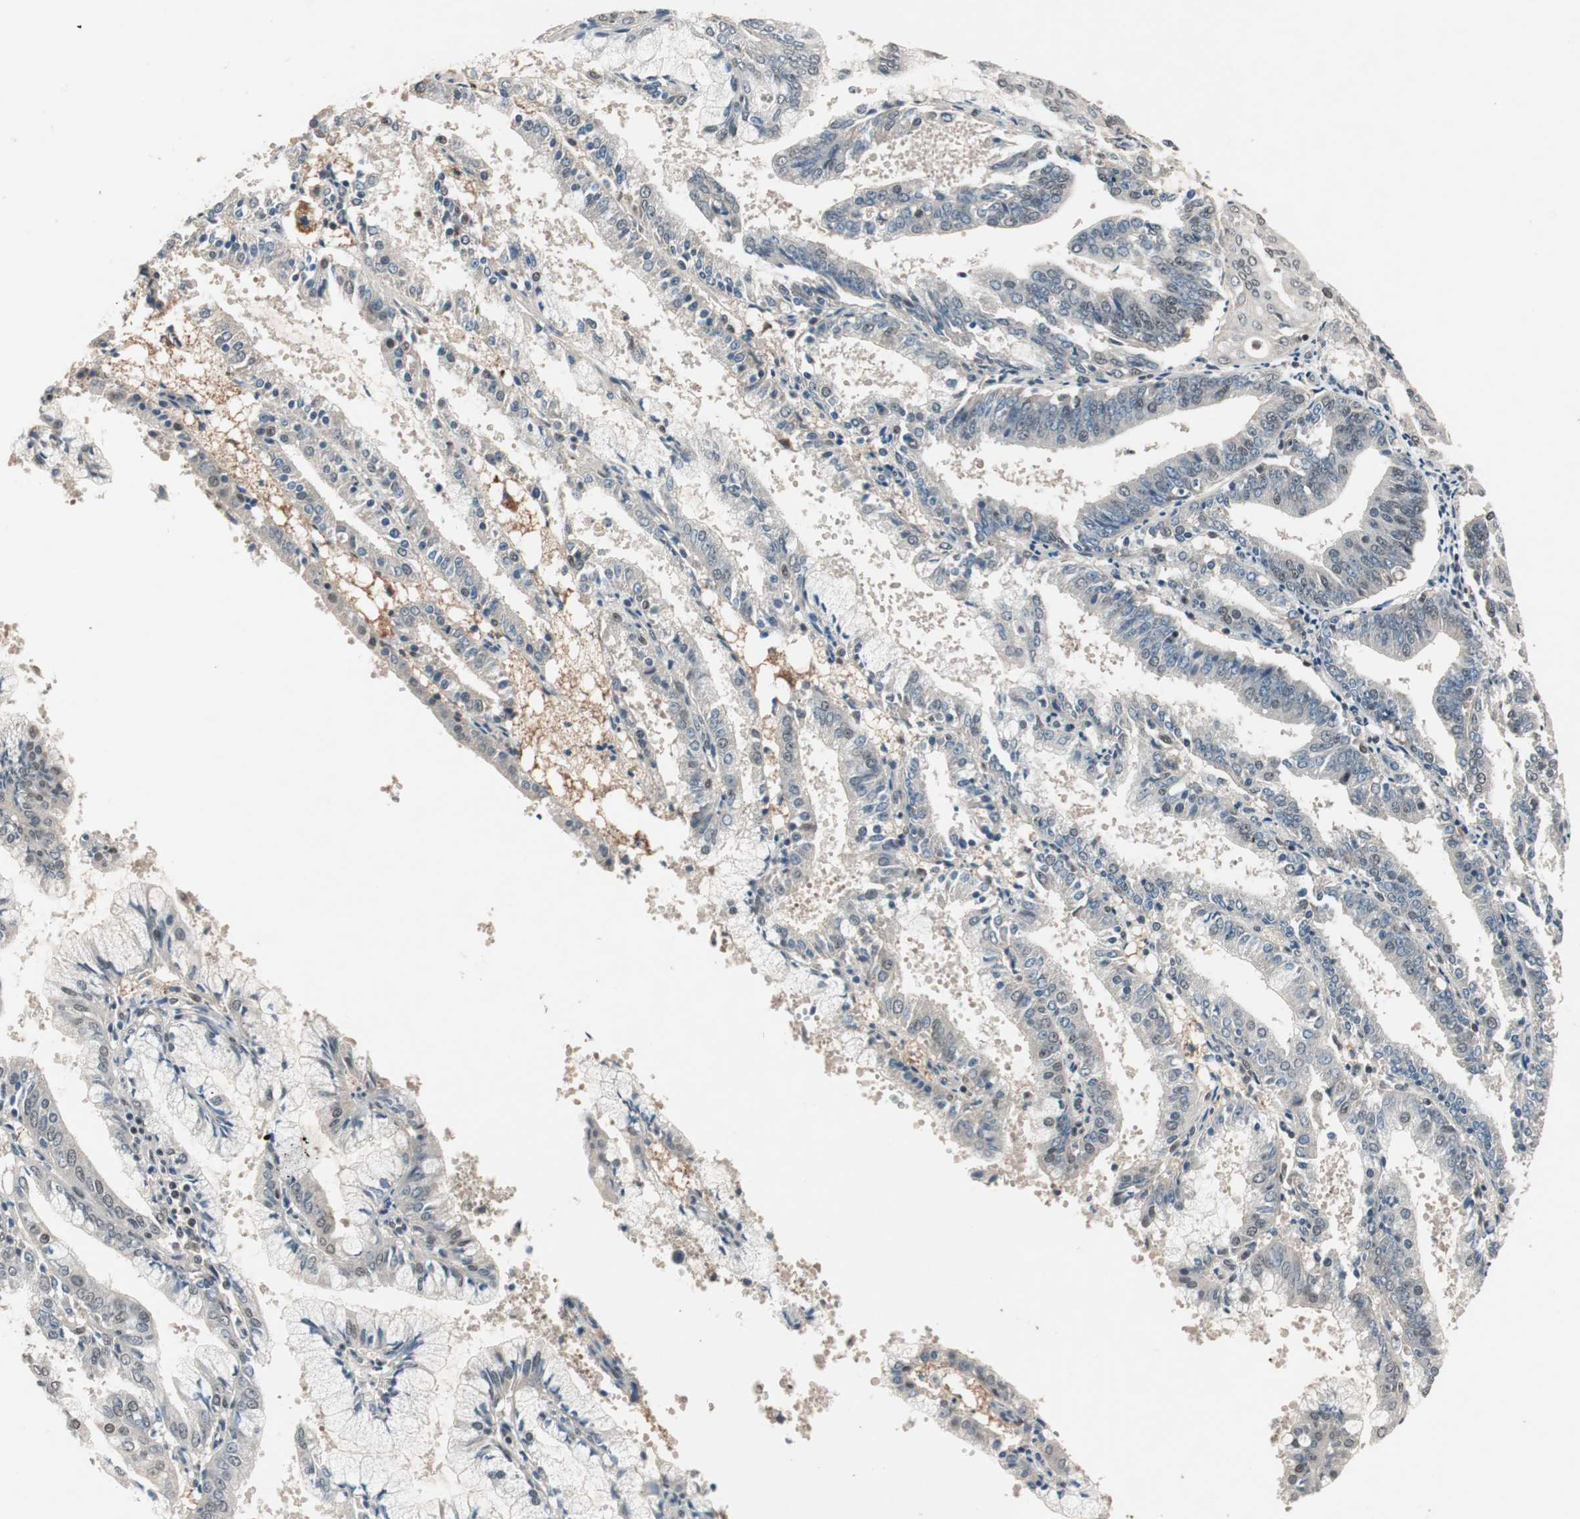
{"staining": {"intensity": "weak", "quantity": "<25%", "location": "nuclear"}, "tissue": "endometrial cancer", "cell_type": "Tumor cells", "image_type": "cancer", "snomed": [{"axis": "morphology", "description": "Adenocarcinoma, NOS"}, {"axis": "topography", "description": "Endometrium"}], "caption": "Tumor cells show no significant staining in endometrial cancer (adenocarcinoma). (DAB (3,3'-diaminobenzidine) immunohistochemistry (IHC) visualized using brightfield microscopy, high magnification).", "gene": "NFRKB", "patient": {"sex": "female", "age": 63}}